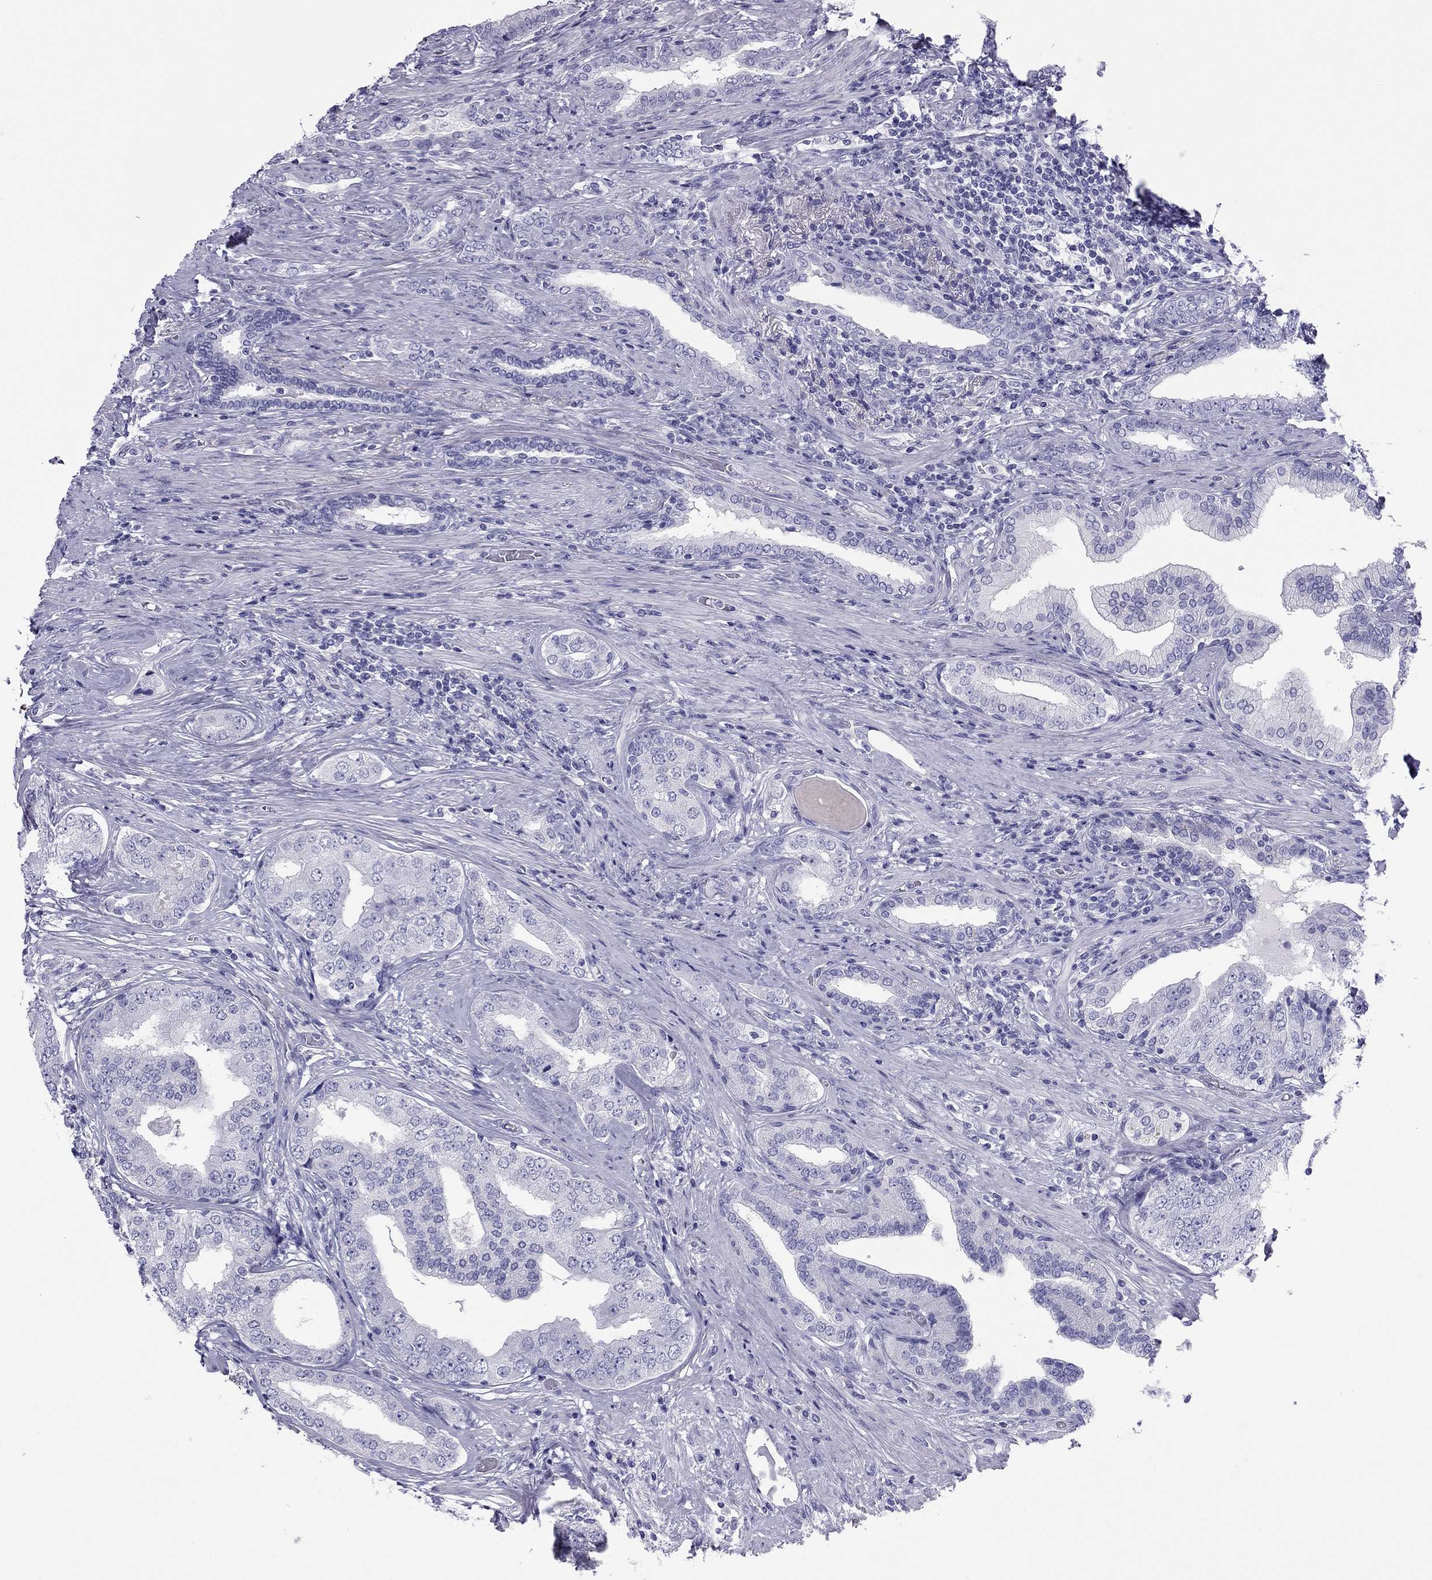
{"staining": {"intensity": "negative", "quantity": "none", "location": "none"}, "tissue": "prostate cancer", "cell_type": "Tumor cells", "image_type": "cancer", "snomed": [{"axis": "morphology", "description": "Adenocarcinoma, Low grade"}, {"axis": "topography", "description": "Prostate and seminal vesicle, NOS"}], "caption": "DAB immunohistochemical staining of prostate low-grade adenocarcinoma demonstrates no significant positivity in tumor cells.", "gene": "FSCN3", "patient": {"sex": "male", "age": 61}}